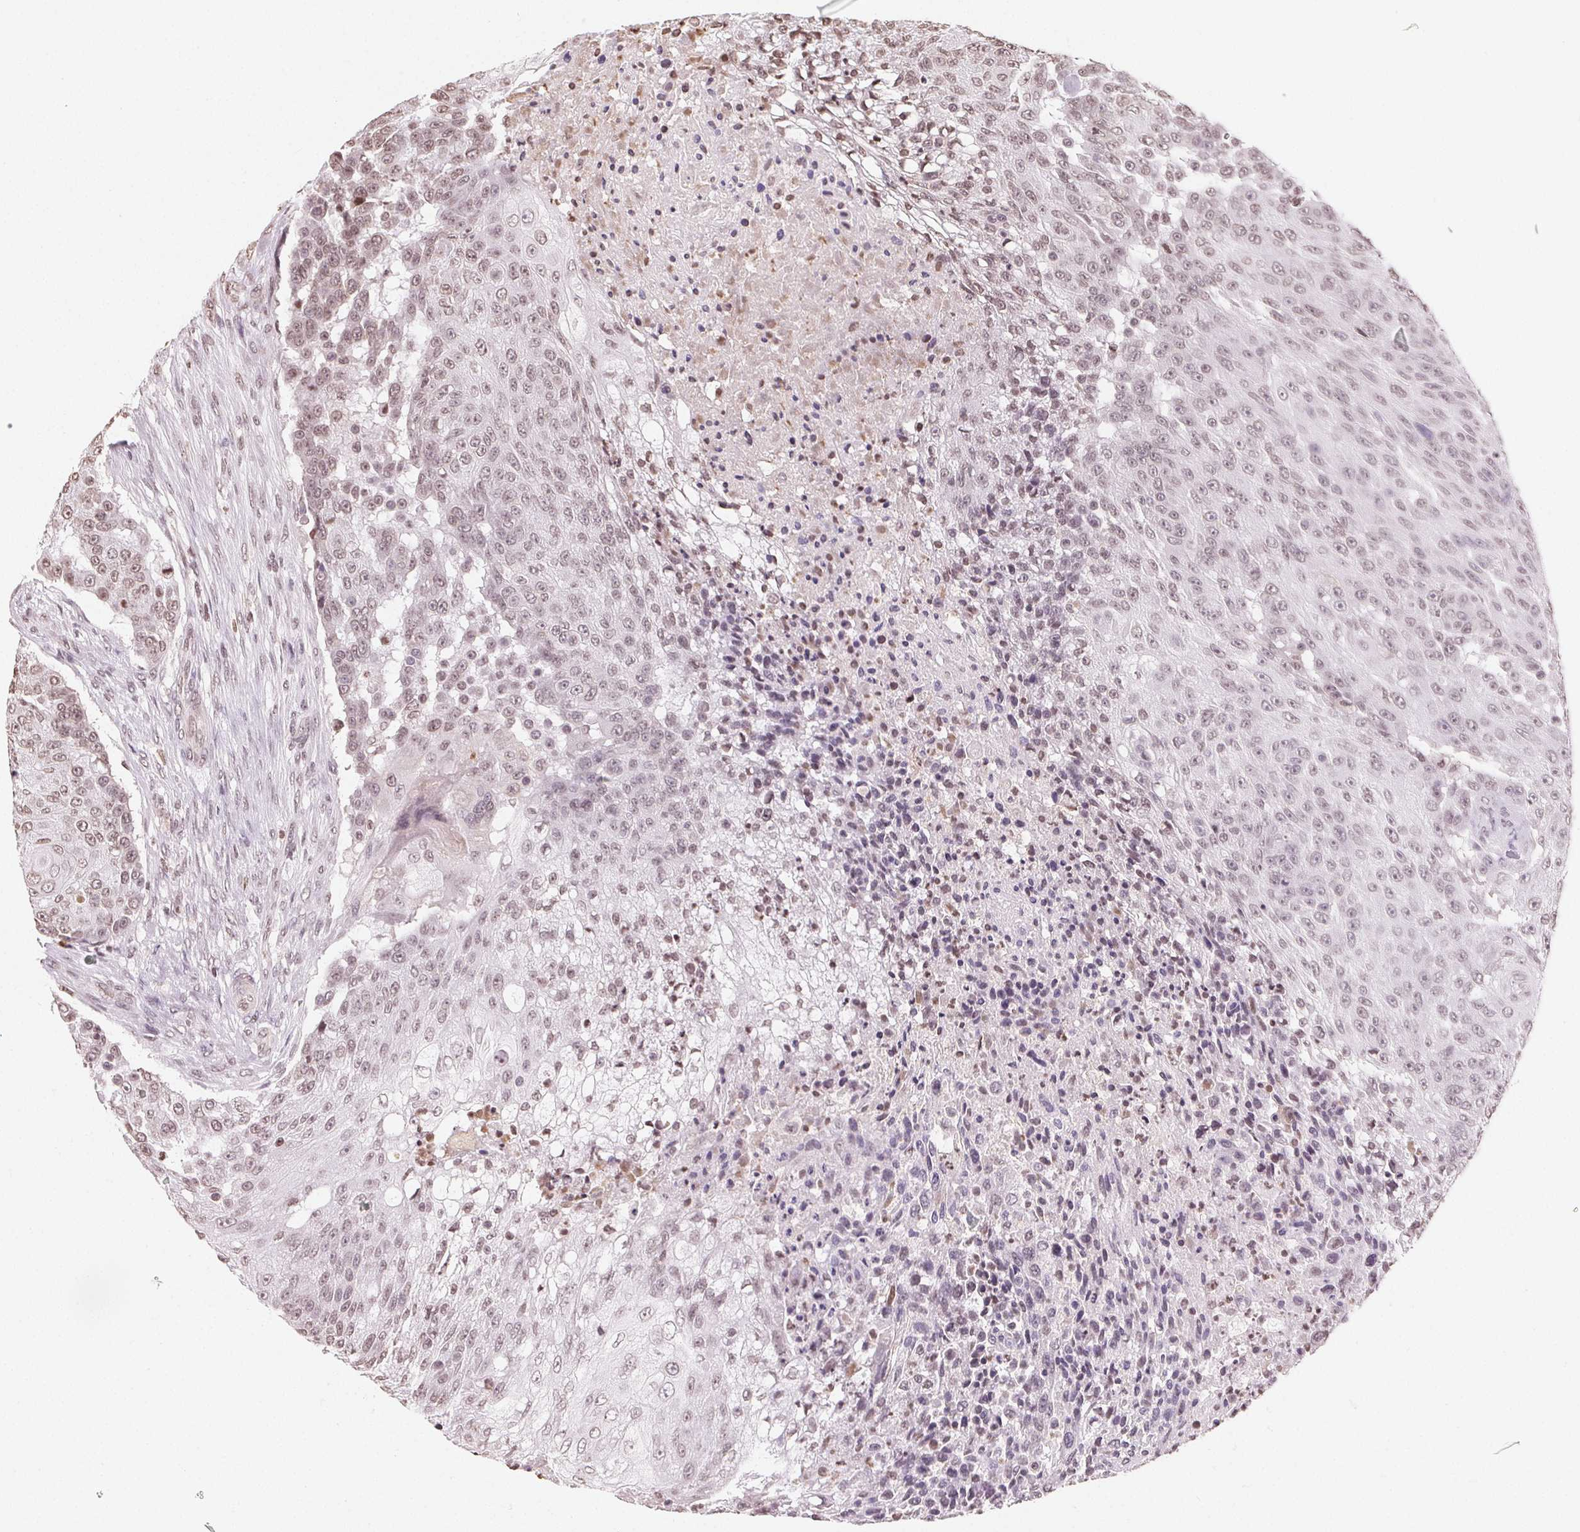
{"staining": {"intensity": "weak", "quantity": ">75%", "location": "nuclear"}, "tissue": "urothelial cancer", "cell_type": "Tumor cells", "image_type": "cancer", "snomed": [{"axis": "morphology", "description": "Urothelial carcinoma, High grade"}, {"axis": "topography", "description": "Urinary bladder"}], "caption": "An image of high-grade urothelial carcinoma stained for a protein shows weak nuclear brown staining in tumor cells.", "gene": "TBP", "patient": {"sex": "female", "age": 63}}